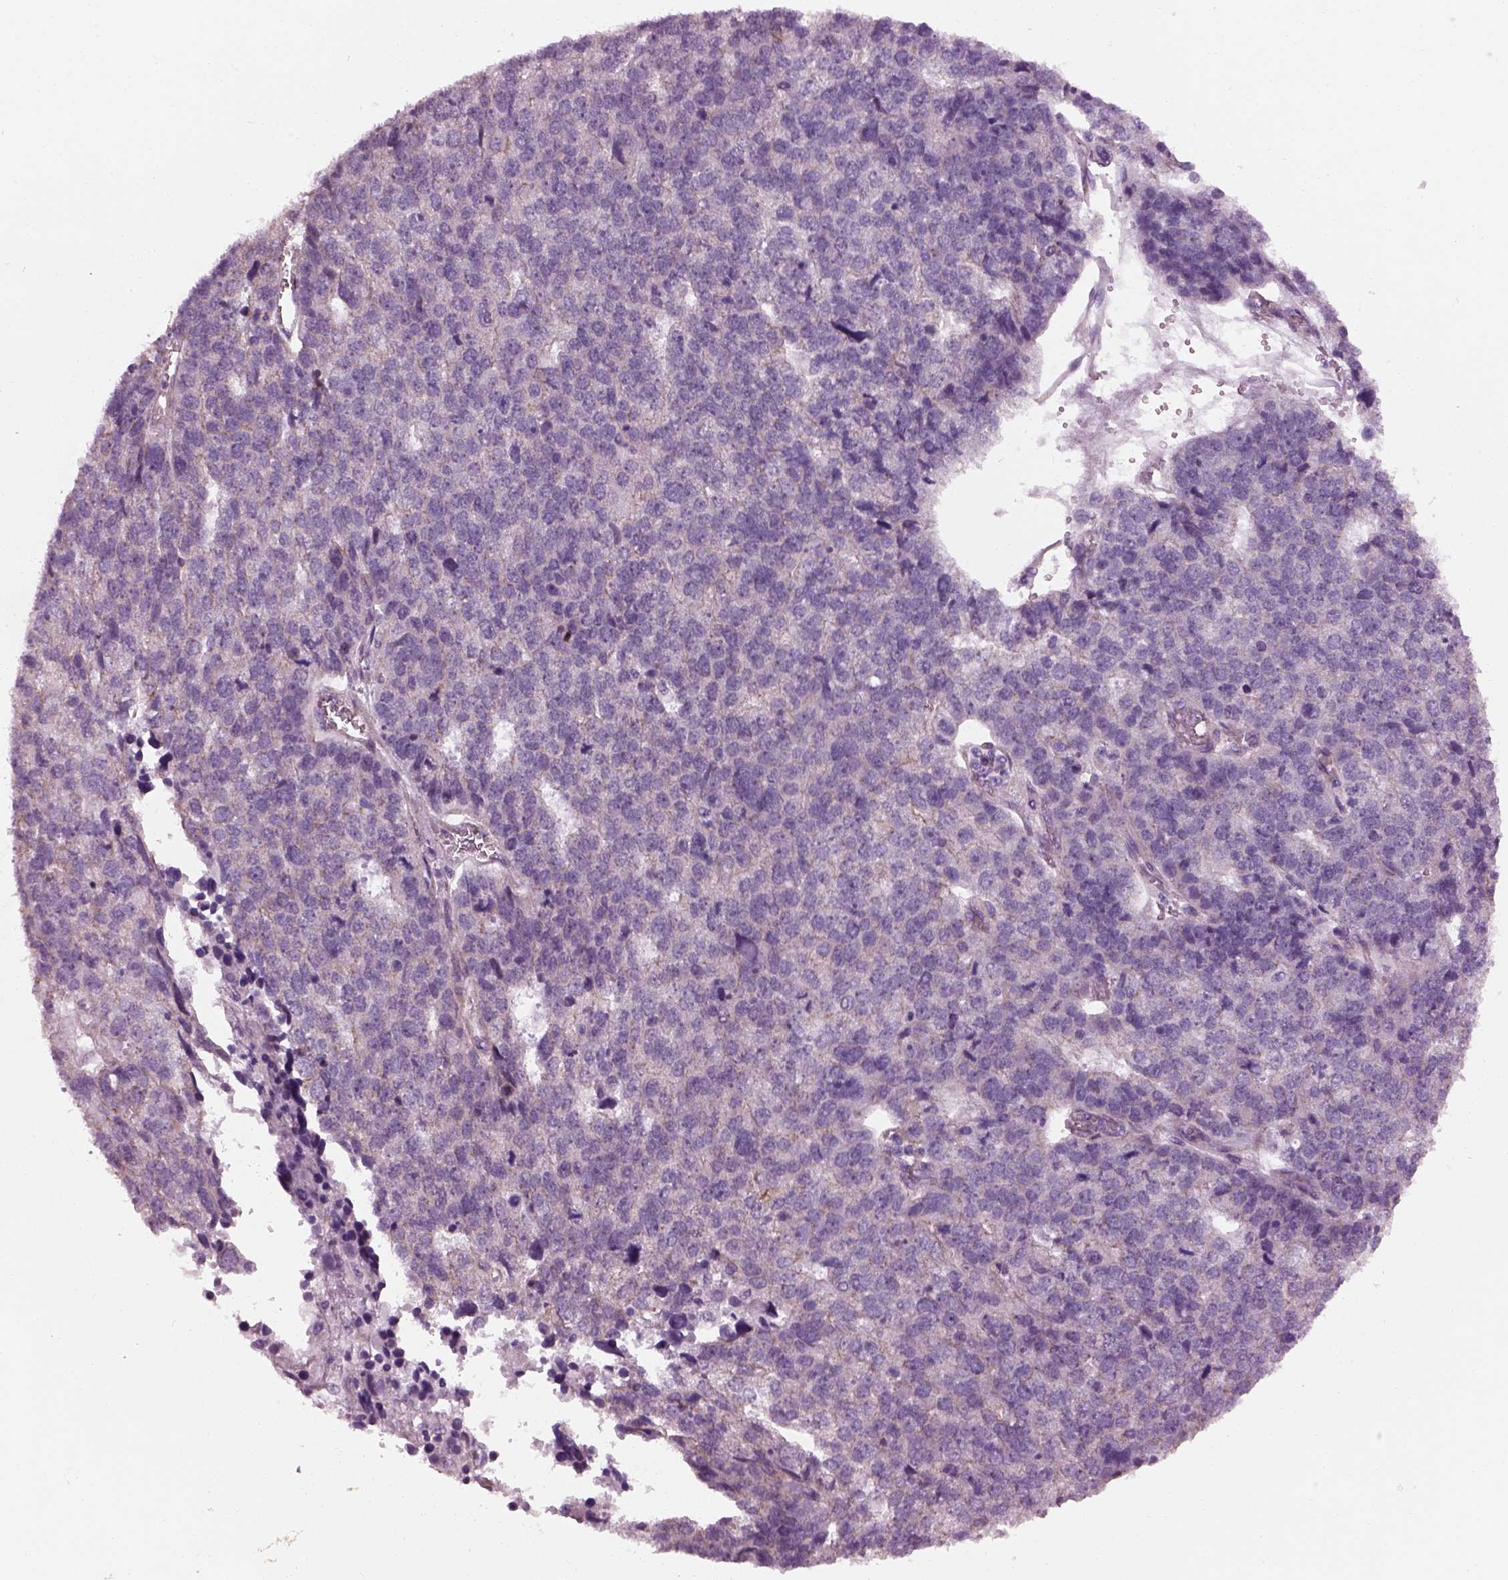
{"staining": {"intensity": "negative", "quantity": "none", "location": "none"}, "tissue": "stomach cancer", "cell_type": "Tumor cells", "image_type": "cancer", "snomed": [{"axis": "morphology", "description": "Adenocarcinoma, NOS"}, {"axis": "topography", "description": "Stomach"}], "caption": "The micrograph exhibits no staining of tumor cells in stomach adenocarcinoma. The staining is performed using DAB brown chromogen with nuclei counter-stained in using hematoxylin.", "gene": "BFSP1", "patient": {"sex": "male", "age": 69}}